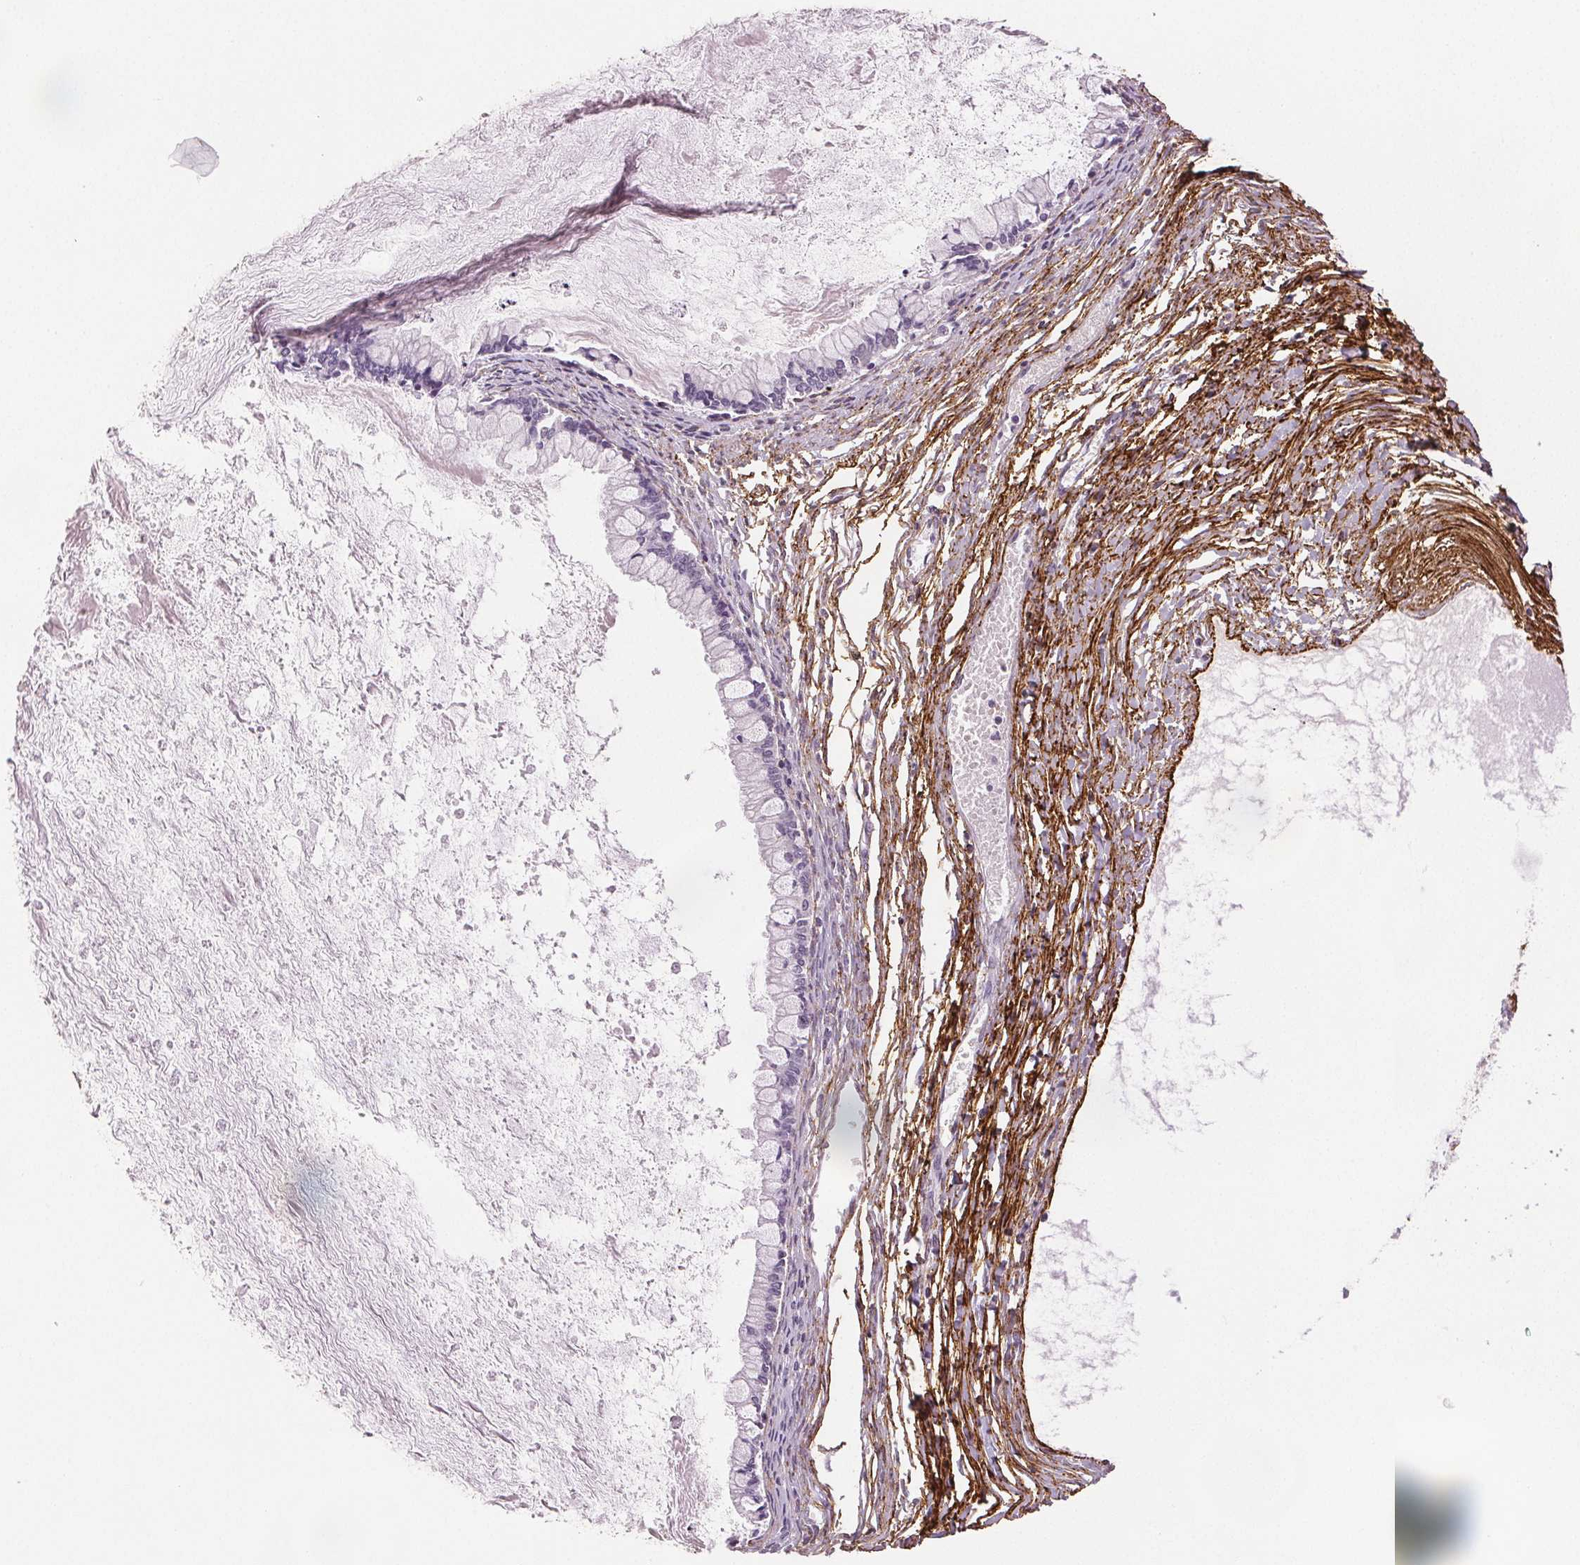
{"staining": {"intensity": "negative", "quantity": "none", "location": "none"}, "tissue": "ovarian cancer", "cell_type": "Tumor cells", "image_type": "cancer", "snomed": [{"axis": "morphology", "description": "Cystadenocarcinoma, mucinous, NOS"}, {"axis": "topography", "description": "Ovary"}], "caption": "Mucinous cystadenocarcinoma (ovarian) was stained to show a protein in brown. There is no significant positivity in tumor cells. (DAB (3,3'-diaminobenzidine) immunohistochemistry (IHC) visualized using brightfield microscopy, high magnification).", "gene": "FBN1", "patient": {"sex": "female", "age": 67}}